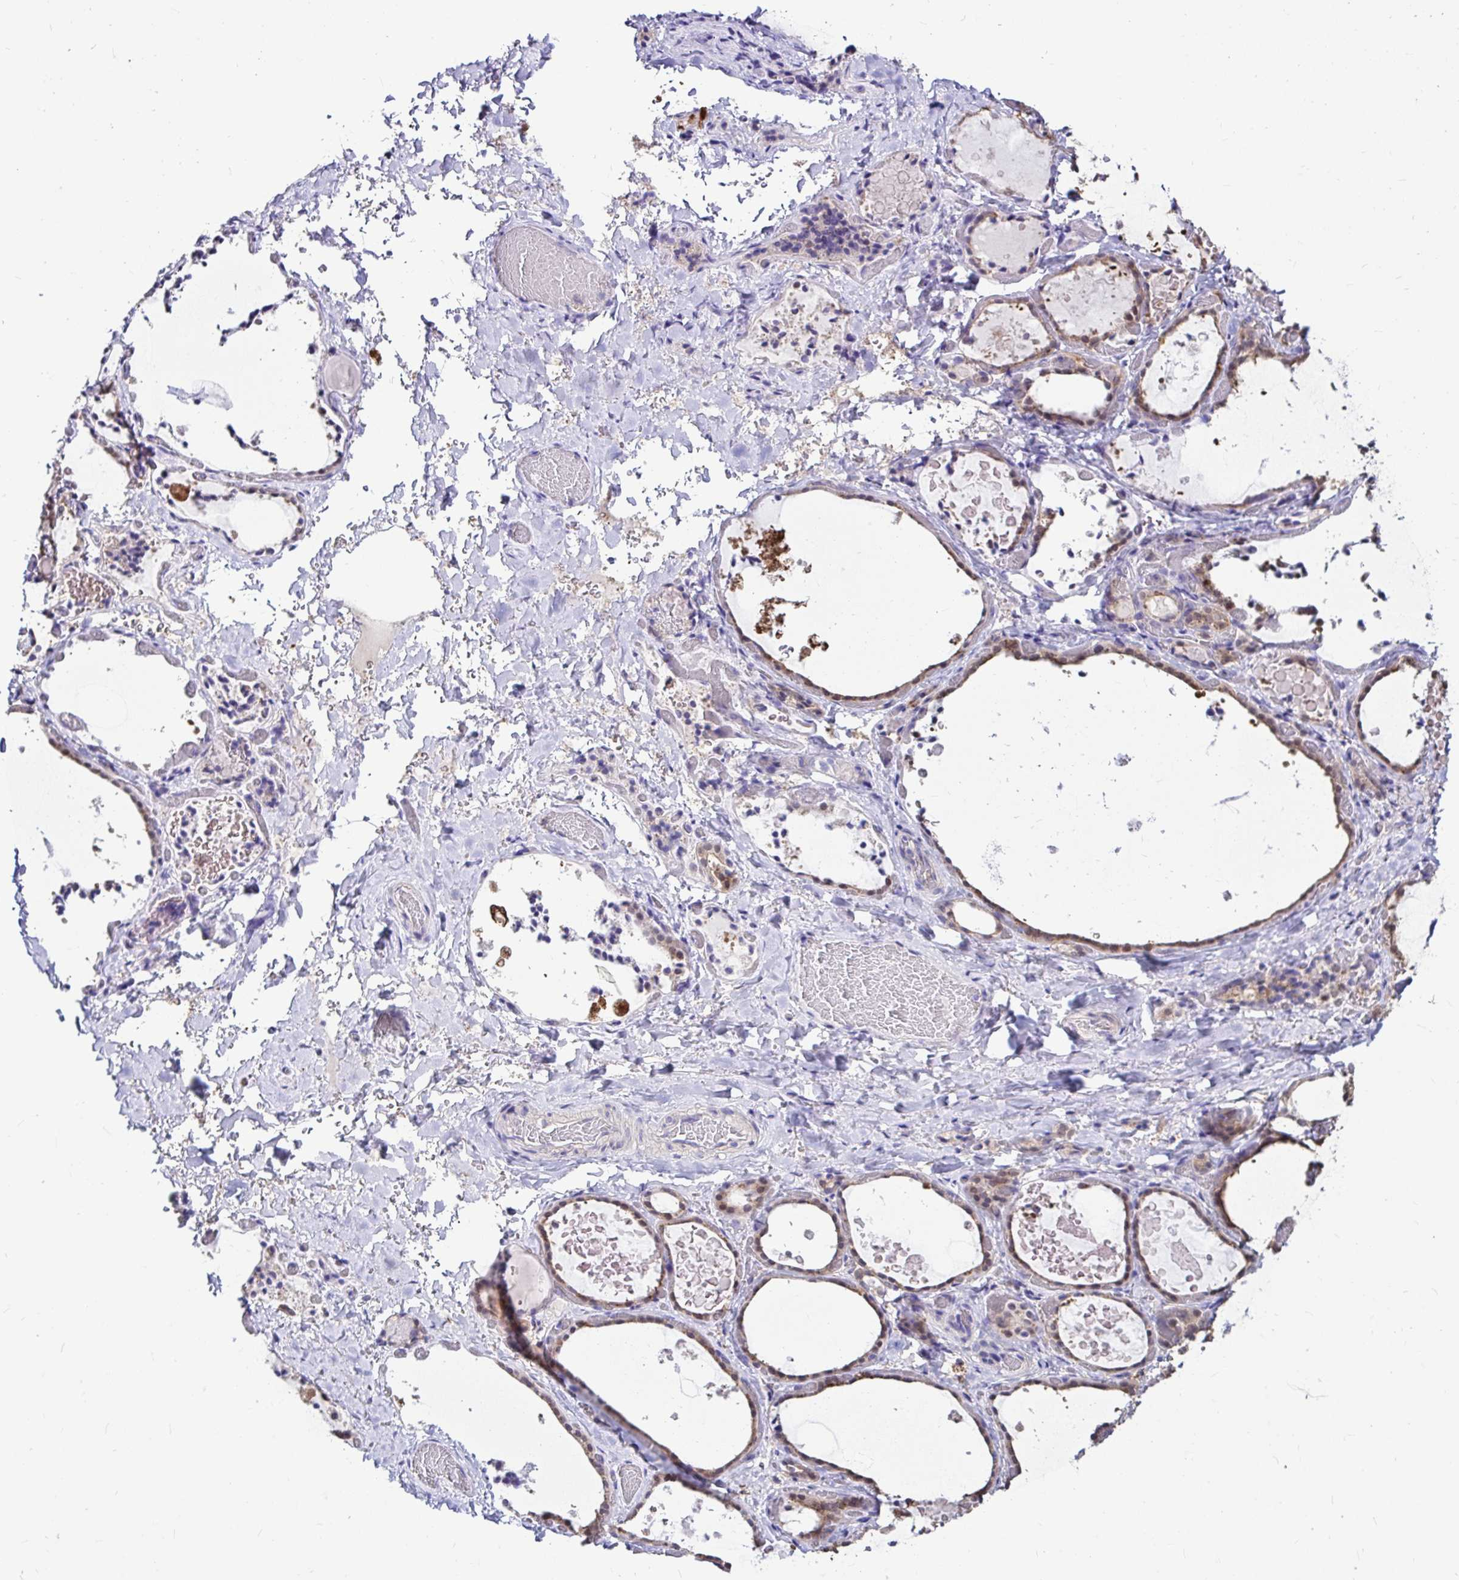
{"staining": {"intensity": "moderate", "quantity": "25%-75%", "location": "cytoplasmic/membranous,nuclear"}, "tissue": "thyroid gland", "cell_type": "Glandular cells", "image_type": "normal", "snomed": [{"axis": "morphology", "description": "Normal tissue, NOS"}, {"axis": "topography", "description": "Thyroid gland"}], "caption": "DAB immunohistochemical staining of unremarkable human thyroid gland displays moderate cytoplasmic/membranous,nuclear protein staining in about 25%-75% of glandular cells. (brown staining indicates protein expression, while blue staining denotes nuclei).", "gene": "IDH1", "patient": {"sex": "female", "age": 56}}